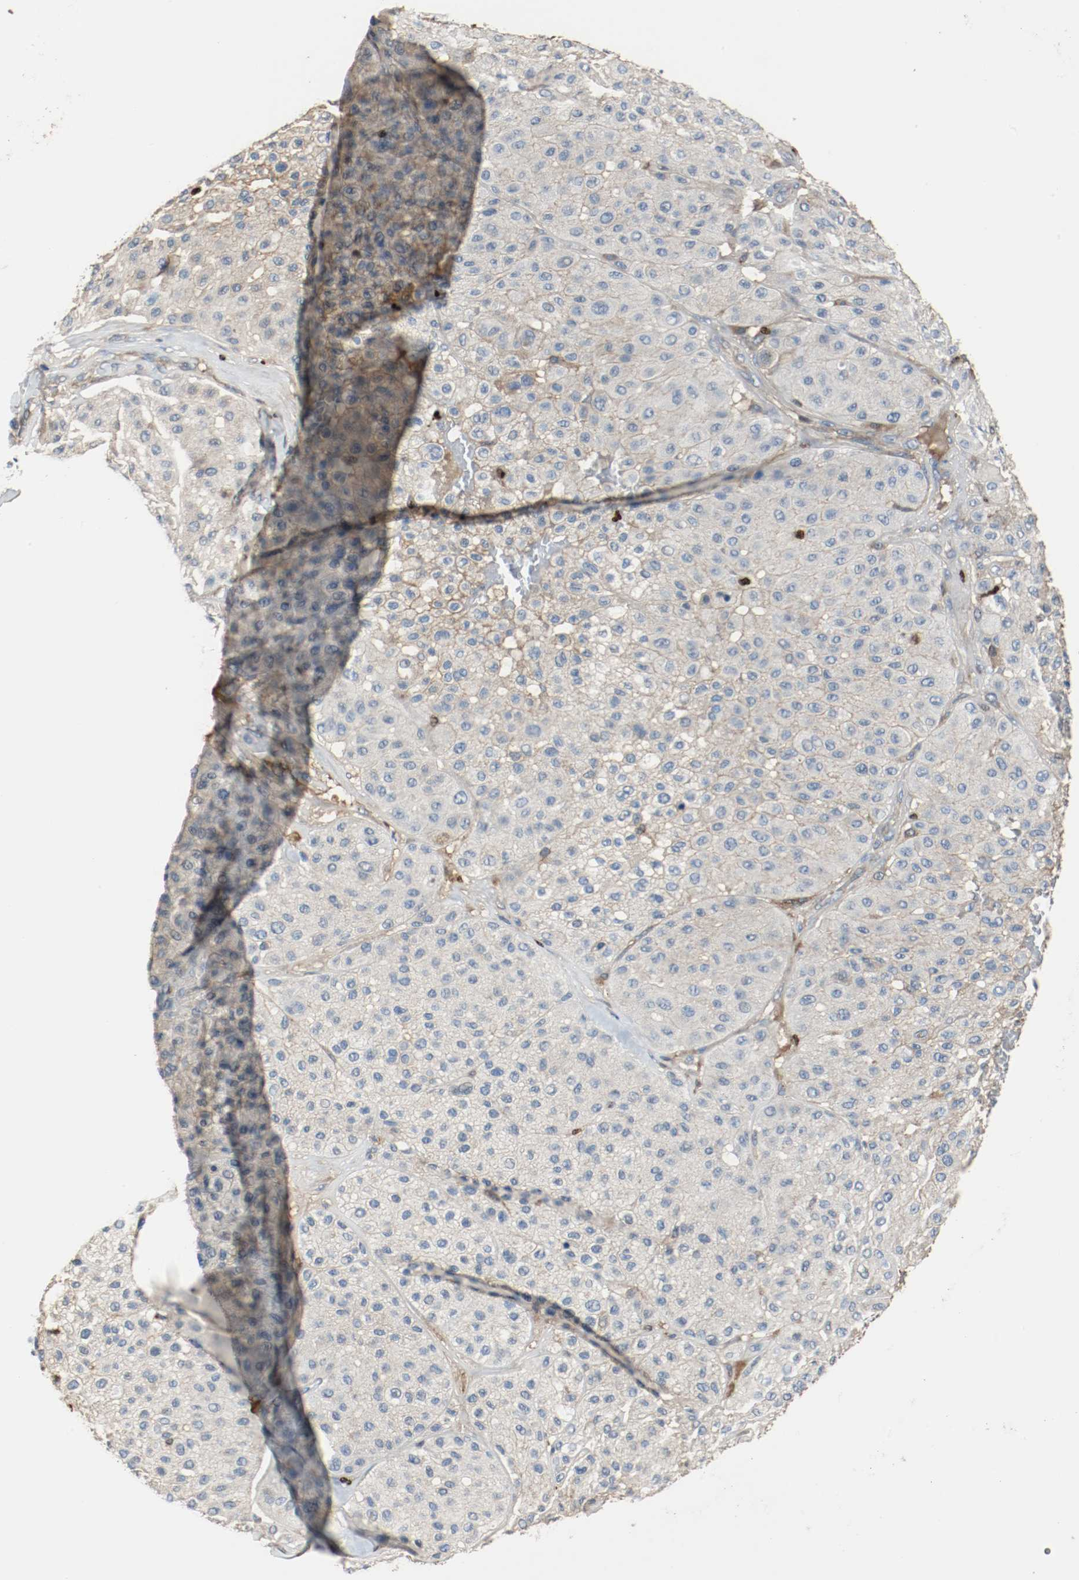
{"staining": {"intensity": "negative", "quantity": "none", "location": "none"}, "tissue": "melanoma", "cell_type": "Tumor cells", "image_type": "cancer", "snomed": [{"axis": "morphology", "description": "Normal tissue, NOS"}, {"axis": "morphology", "description": "Malignant melanoma, Metastatic site"}, {"axis": "topography", "description": "Skin"}], "caption": "The micrograph exhibits no staining of tumor cells in melanoma. (DAB (3,3'-diaminobenzidine) immunohistochemistry with hematoxylin counter stain).", "gene": "BLK", "patient": {"sex": "male", "age": 41}}